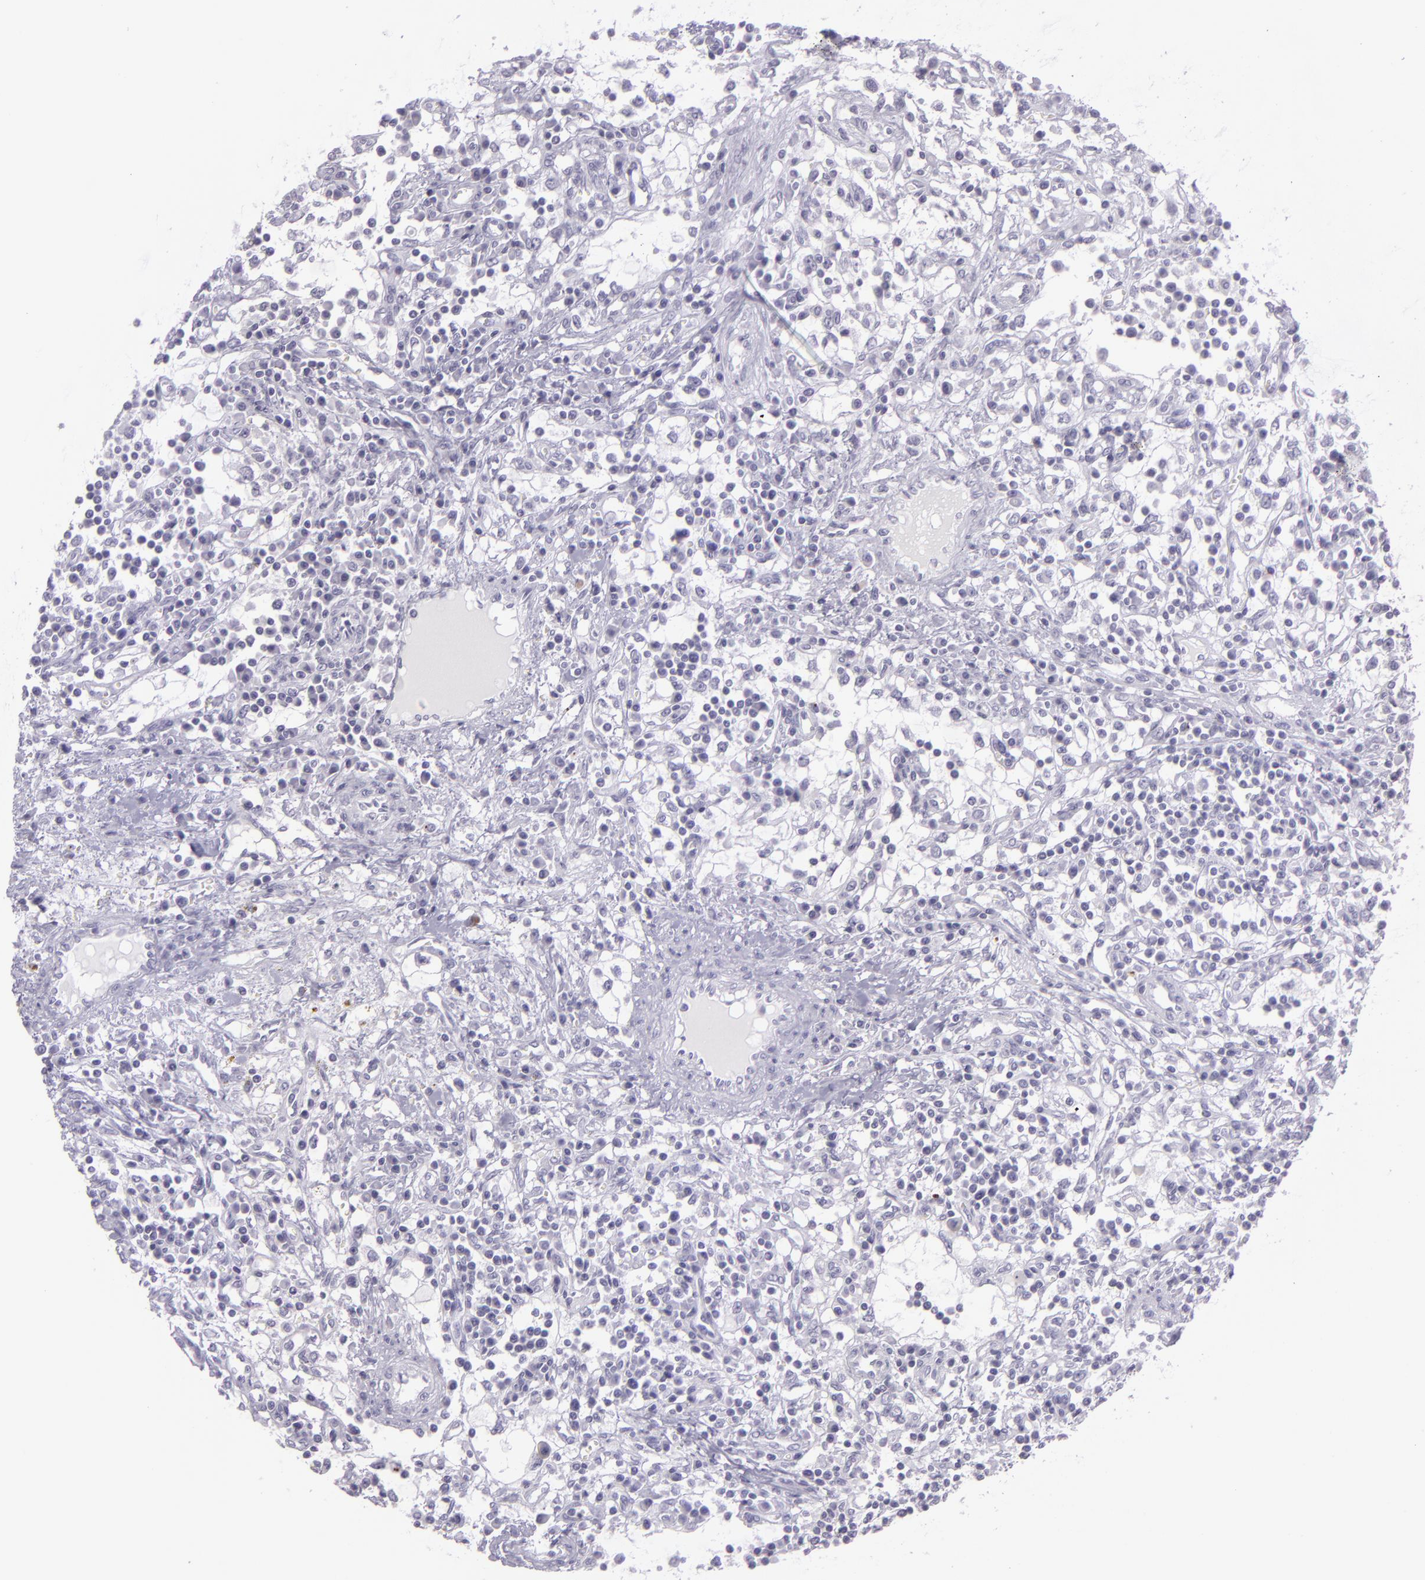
{"staining": {"intensity": "negative", "quantity": "none", "location": "none"}, "tissue": "renal cancer", "cell_type": "Tumor cells", "image_type": "cancer", "snomed": [{"axis": "morphology", "description": "Adenocarcinoma, NOS"}, {"axis": "topography", "description": "Kidney"}], "caption": "Photomicrograph shows no significant protein staining in tumor cells of renal cancer (adenocarcinoma).", "gene": "MUC6", "patient": {"sex": "male", "age": 82}}